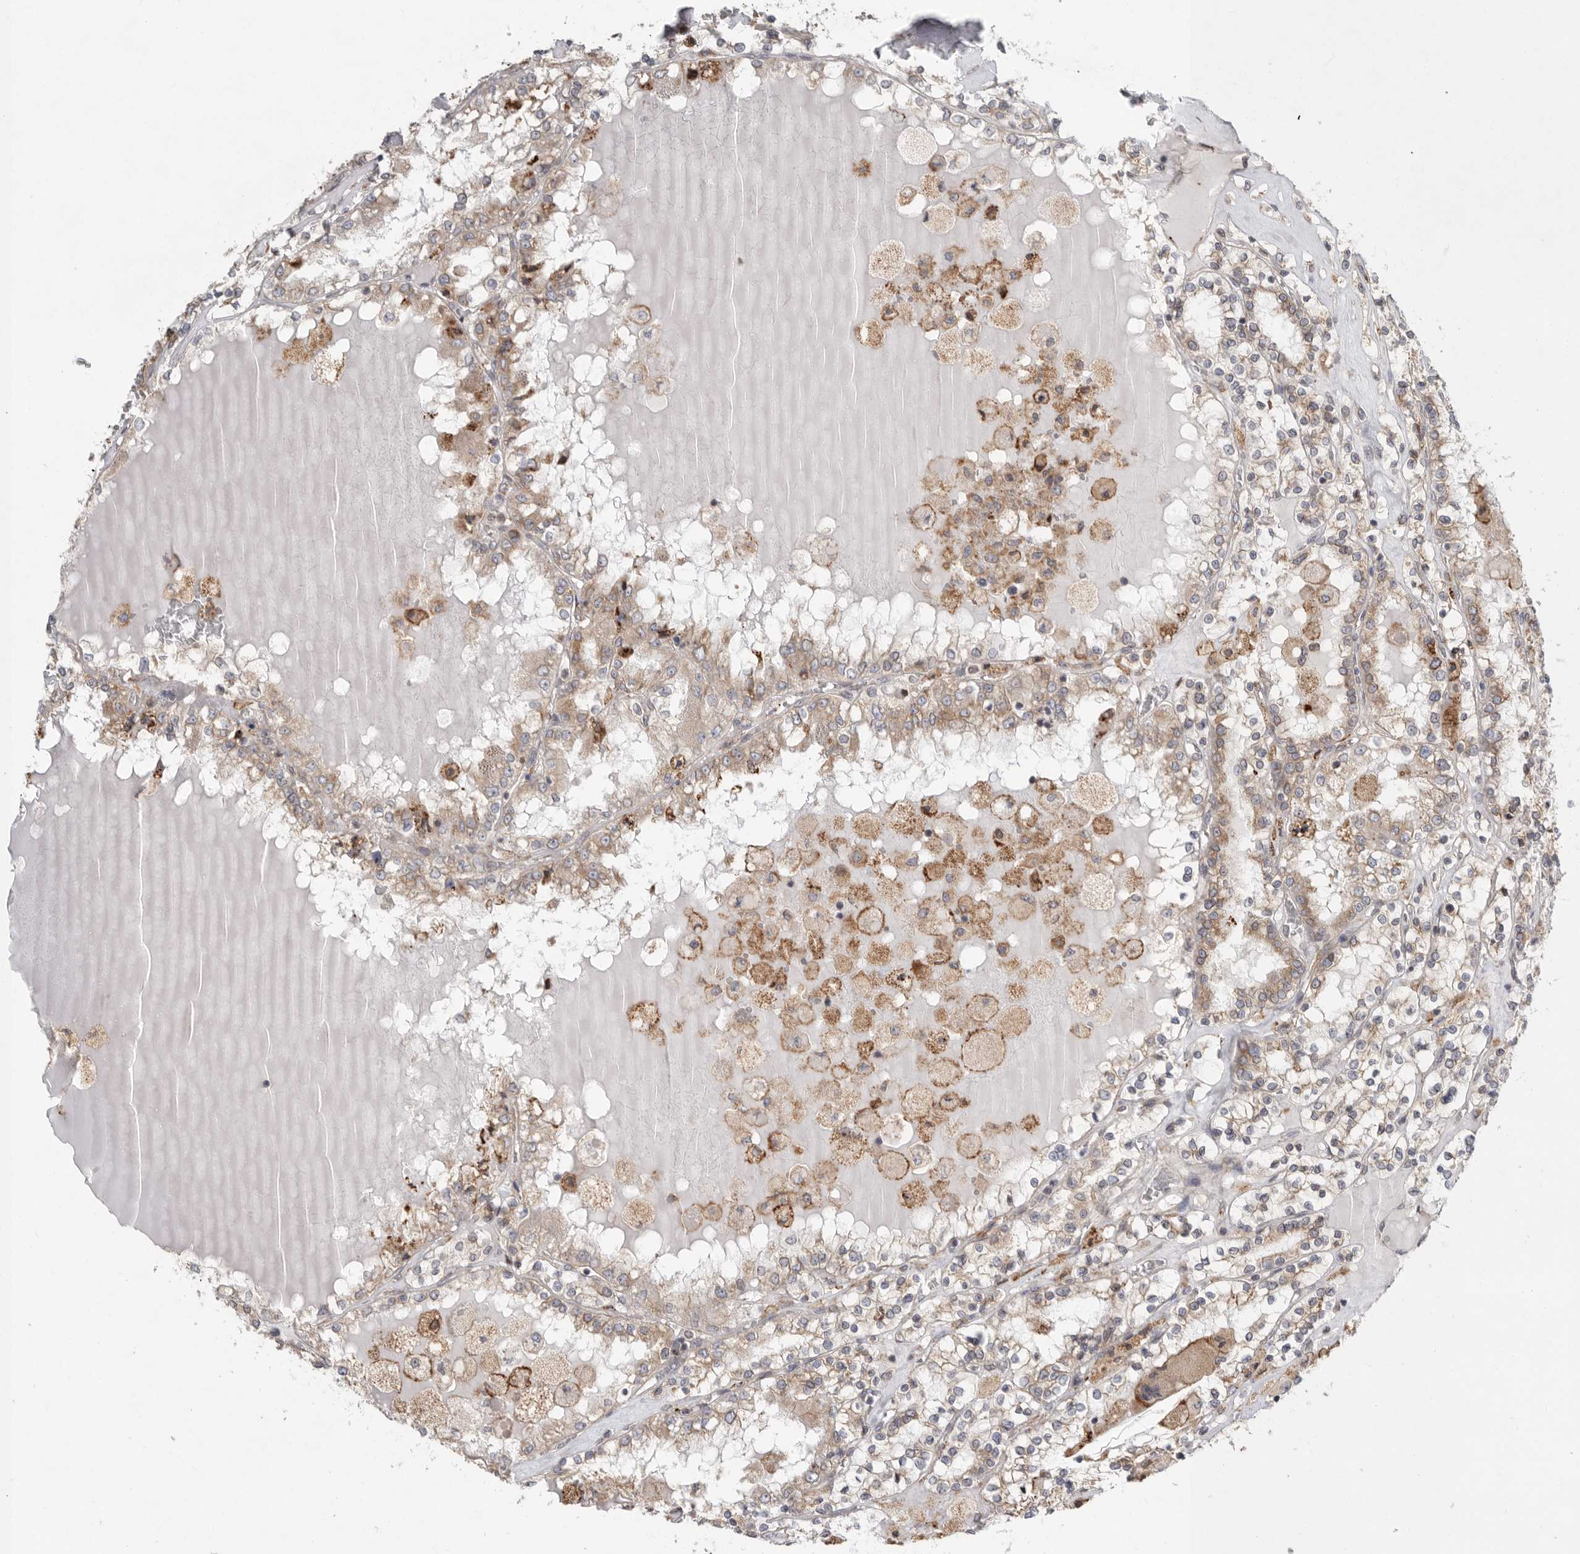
{"staining": {"intensity": "moderate", "quantity": "25%-75%", "location": "cytoplasmic/membranous"}, "tissue": "renal cancer", "cell_type": "Tumor cells", "image_type": "cancer", "snomed": [{"axis": "morphology", "description": "Adenocarcinoma, NOS"}, {"axis": "topography", "description": "Kidney"}], "caption": "A high-resolution photomicrograph shows immunohistochemistry staining of renal cancer, which reveals moderate cytoplasmic/membranous expression in about 25%-75% of tumor cells.", "gene": "GANAB", "patient": {"sex": "female", "age": 56}}